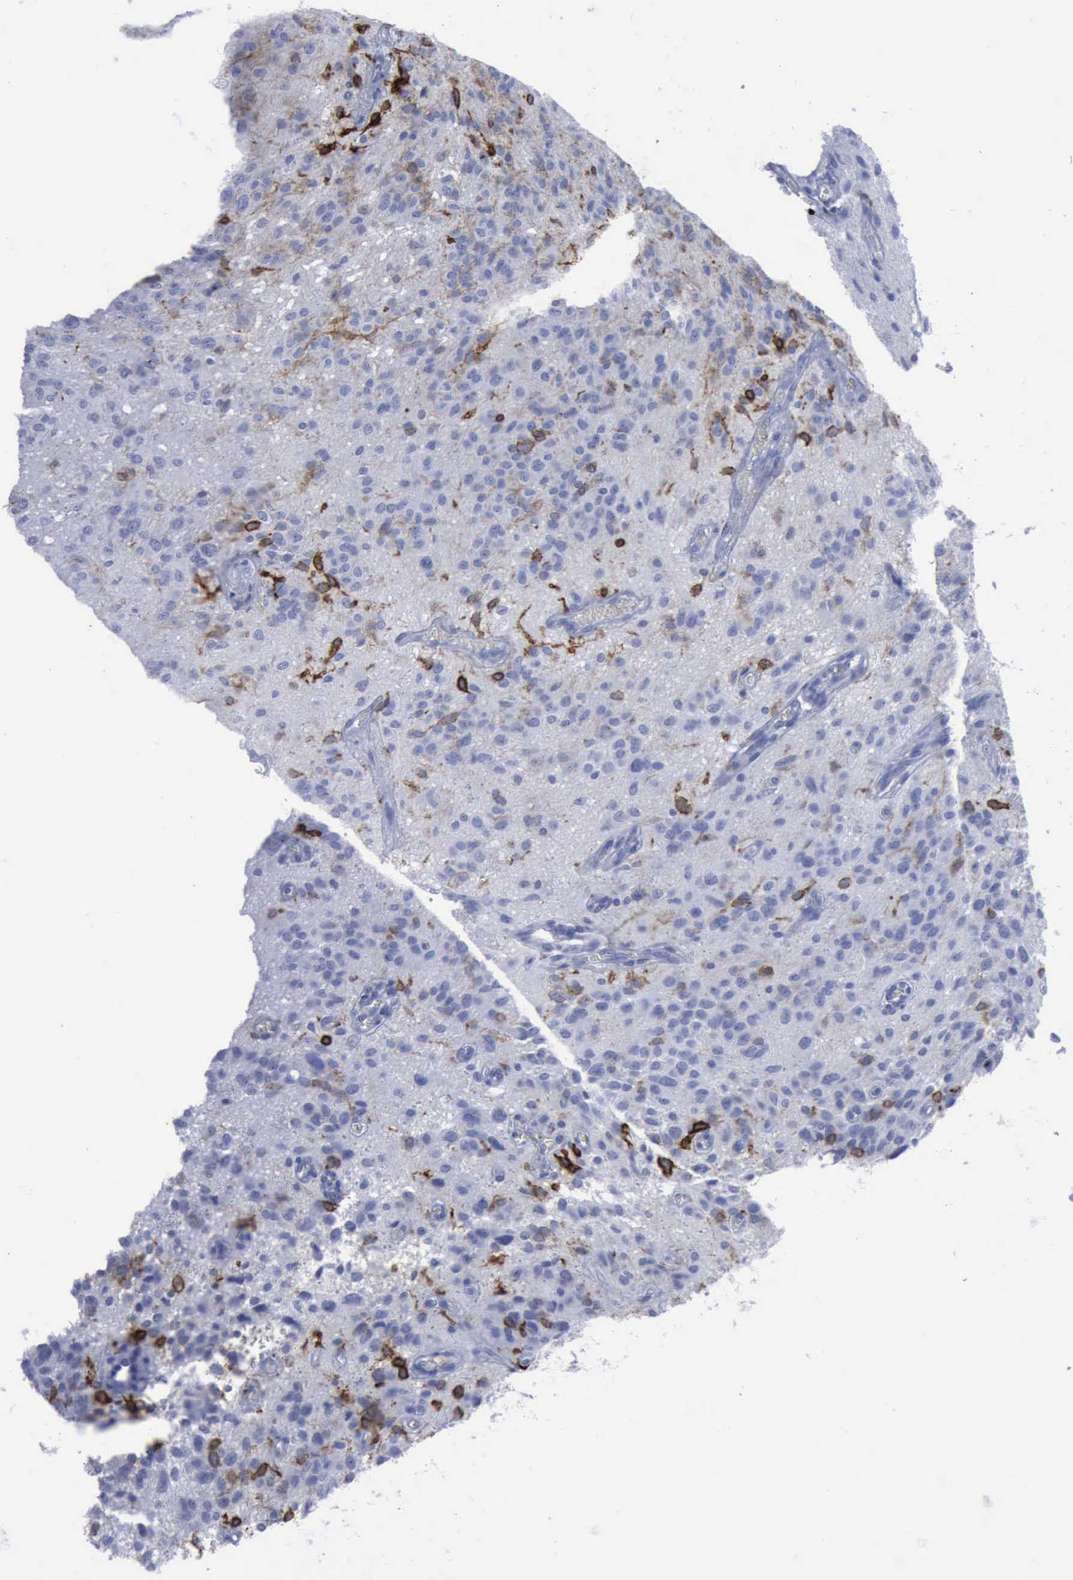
{"staining": {"intensity": "negative", "quantity": "none", "location": "none"}, "tissue": "glioma", "cell_type": "Tumor cells", "image_type": "cancer", "snomed": [{"axis": "morphology", "description": "Glioma, malignant, Low grade"}, {"axis": "topography", "description": "Brain"}], "caption": "Immunohistochemistry (IHC) of glioma displays no expression in tumor cells.", "gene": "NGFR", "patient": {"sex": "female", "age": 15}}